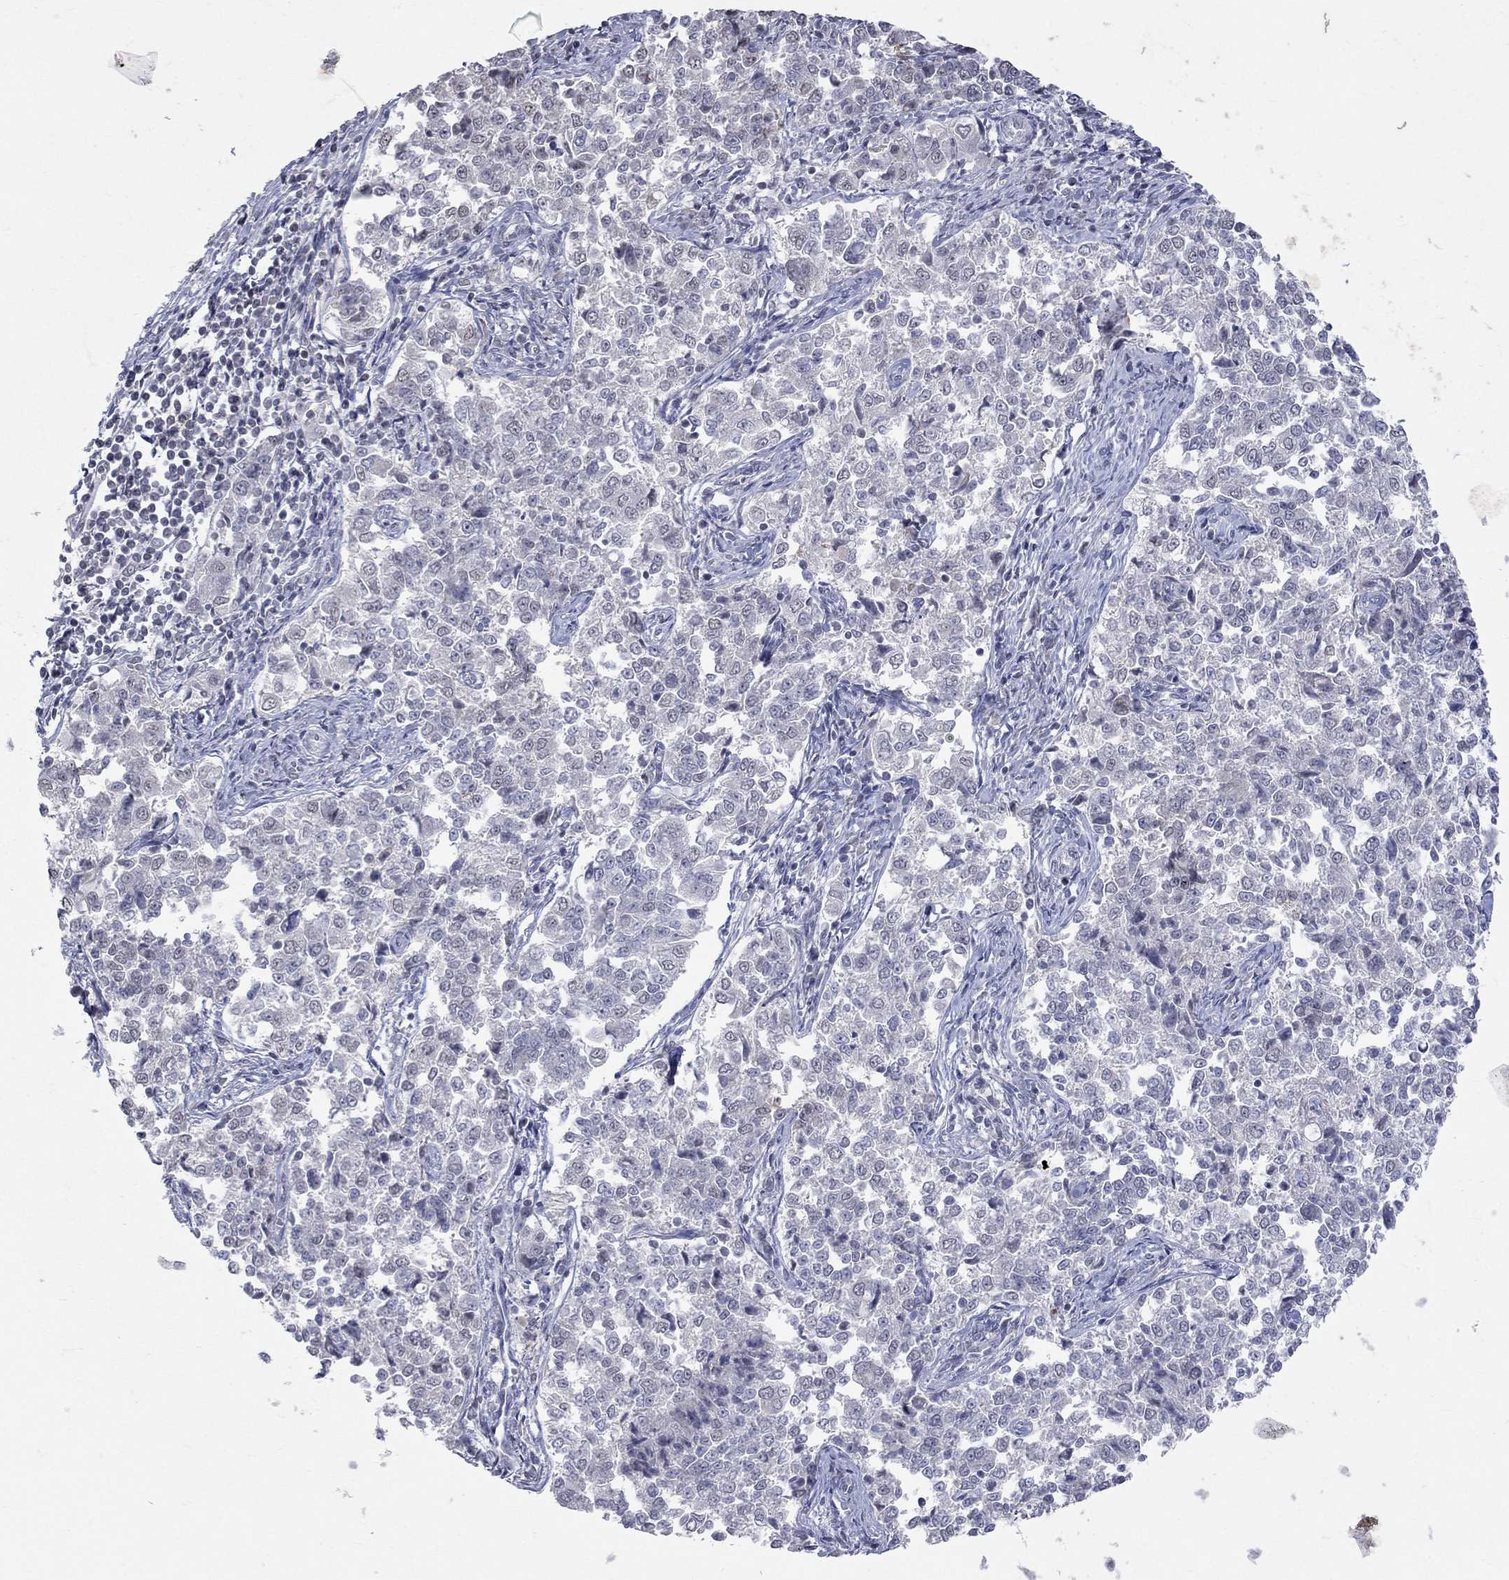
{"staining": {"intensity": "negative", "quantity": "none", "location": "none"}, "tissue": "endometrial cancer", "cell_type": "Tumor cells", "image_type": "cancer", "snomed": [{"axis": "morphology", "description": "Adenocarcinoma, NOS"}, {"axis": "topography", "description": "Endometrium"}], "caption": "The IHC histopathology image has no significant positivity in tumor cells of adenocarcinoma (endometrial) tissue. (DAB IHC visualized using brightfield microscopy, high magnification).", "gene": "TMEM143", "patient": {"sex": "female", "age": 43}}